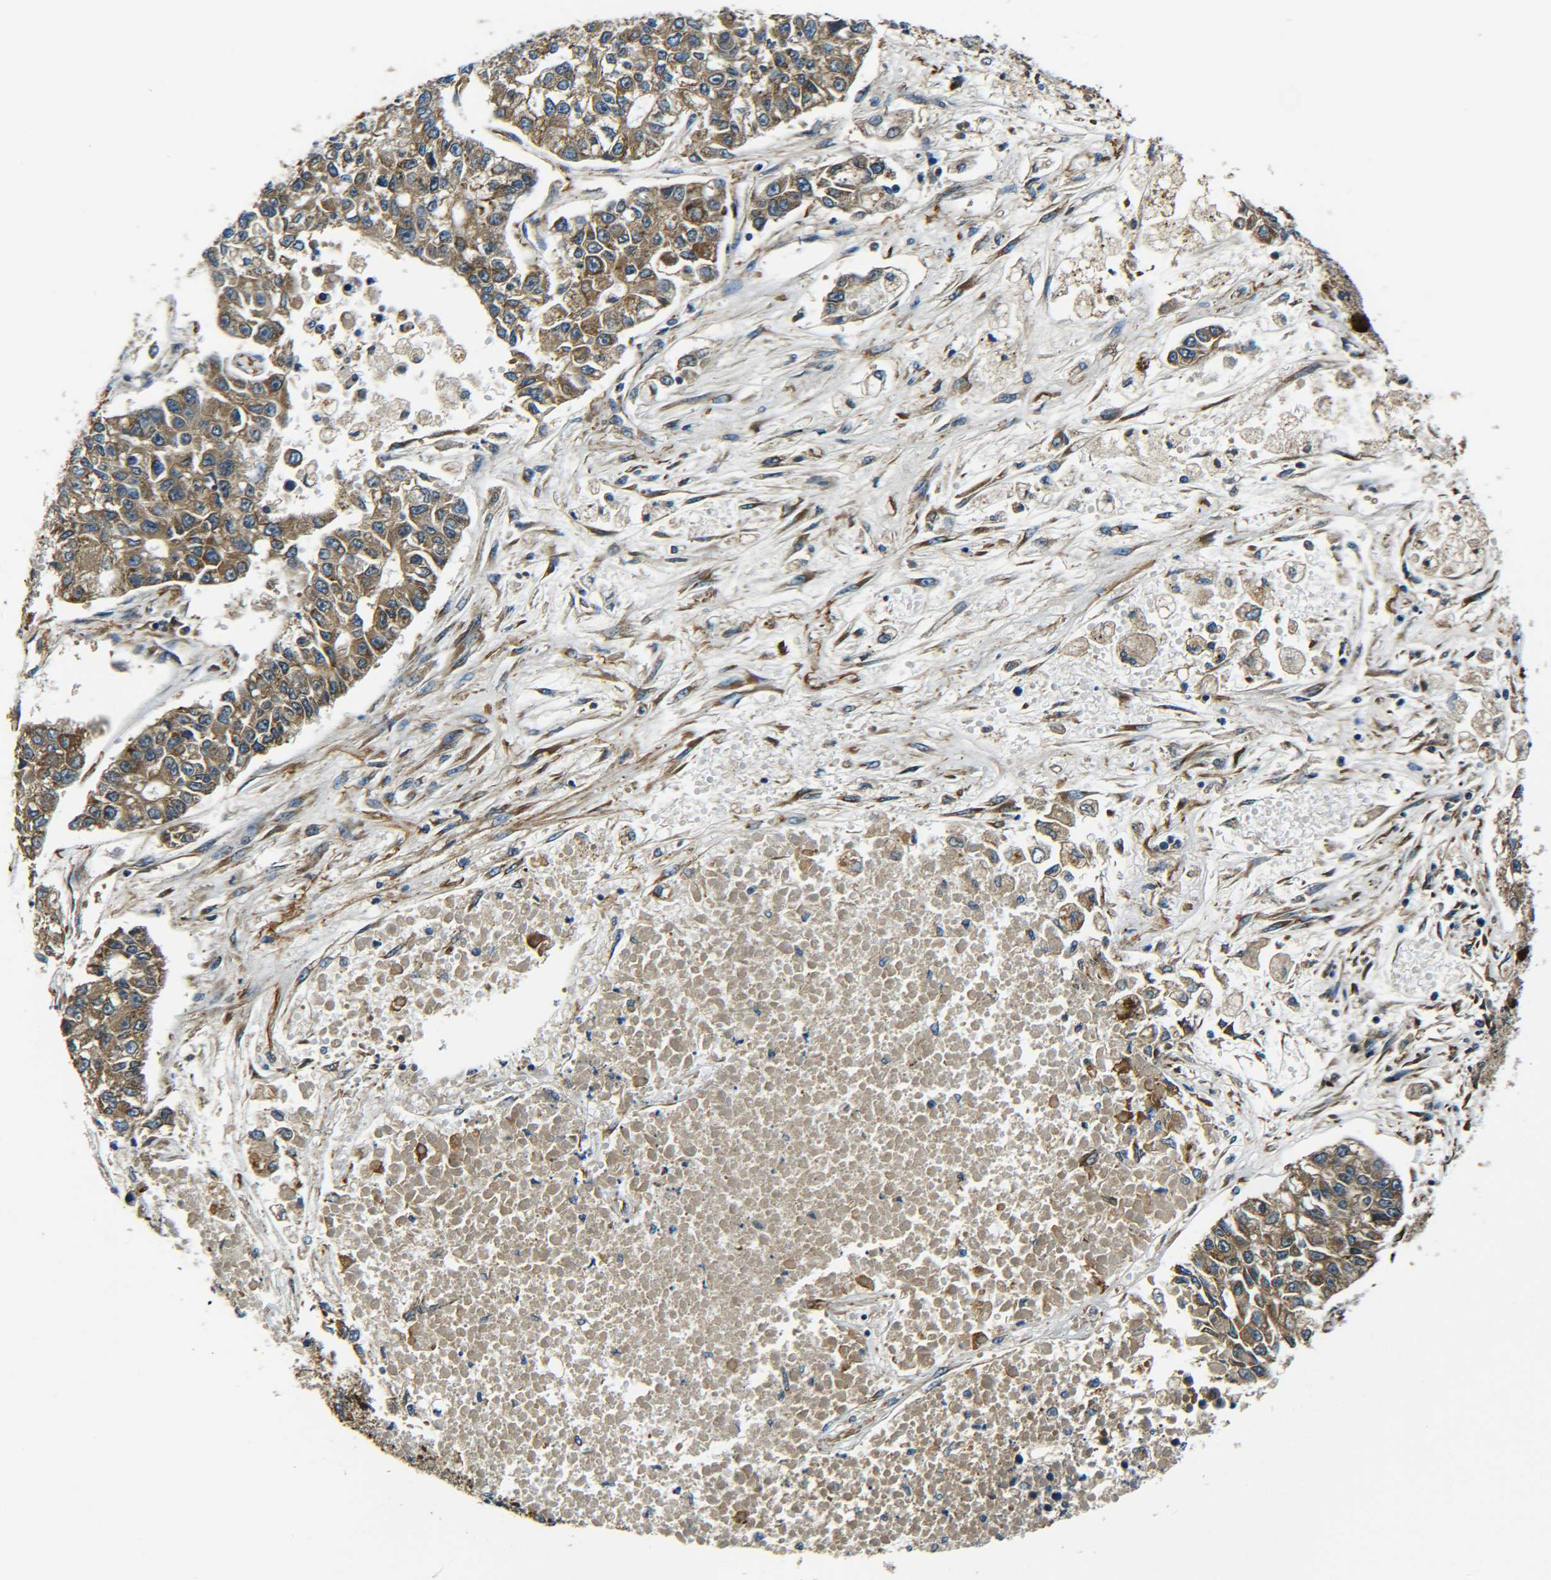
{"staining": {"intensity": "moderate", "quantity": ">75%", "location": "cytoplasmic/membranous"}, "tissue": "lung cancer", "cell_type": "Tumor cells", "image_type": "cancer", "snomed": [{"axis": "morphology", "description": "Adenocarcinoma, NOS"}, {"axis": "topography", "description": "Lung"}], "caption": "Lung adenocarcinoma stained with a brown dye exhibits moderate cytoplasmic/membranous positive staining in approximately >75% of tumor cells.", "gene": "PREB", "patient": {"sex": "male", "age": 49}}